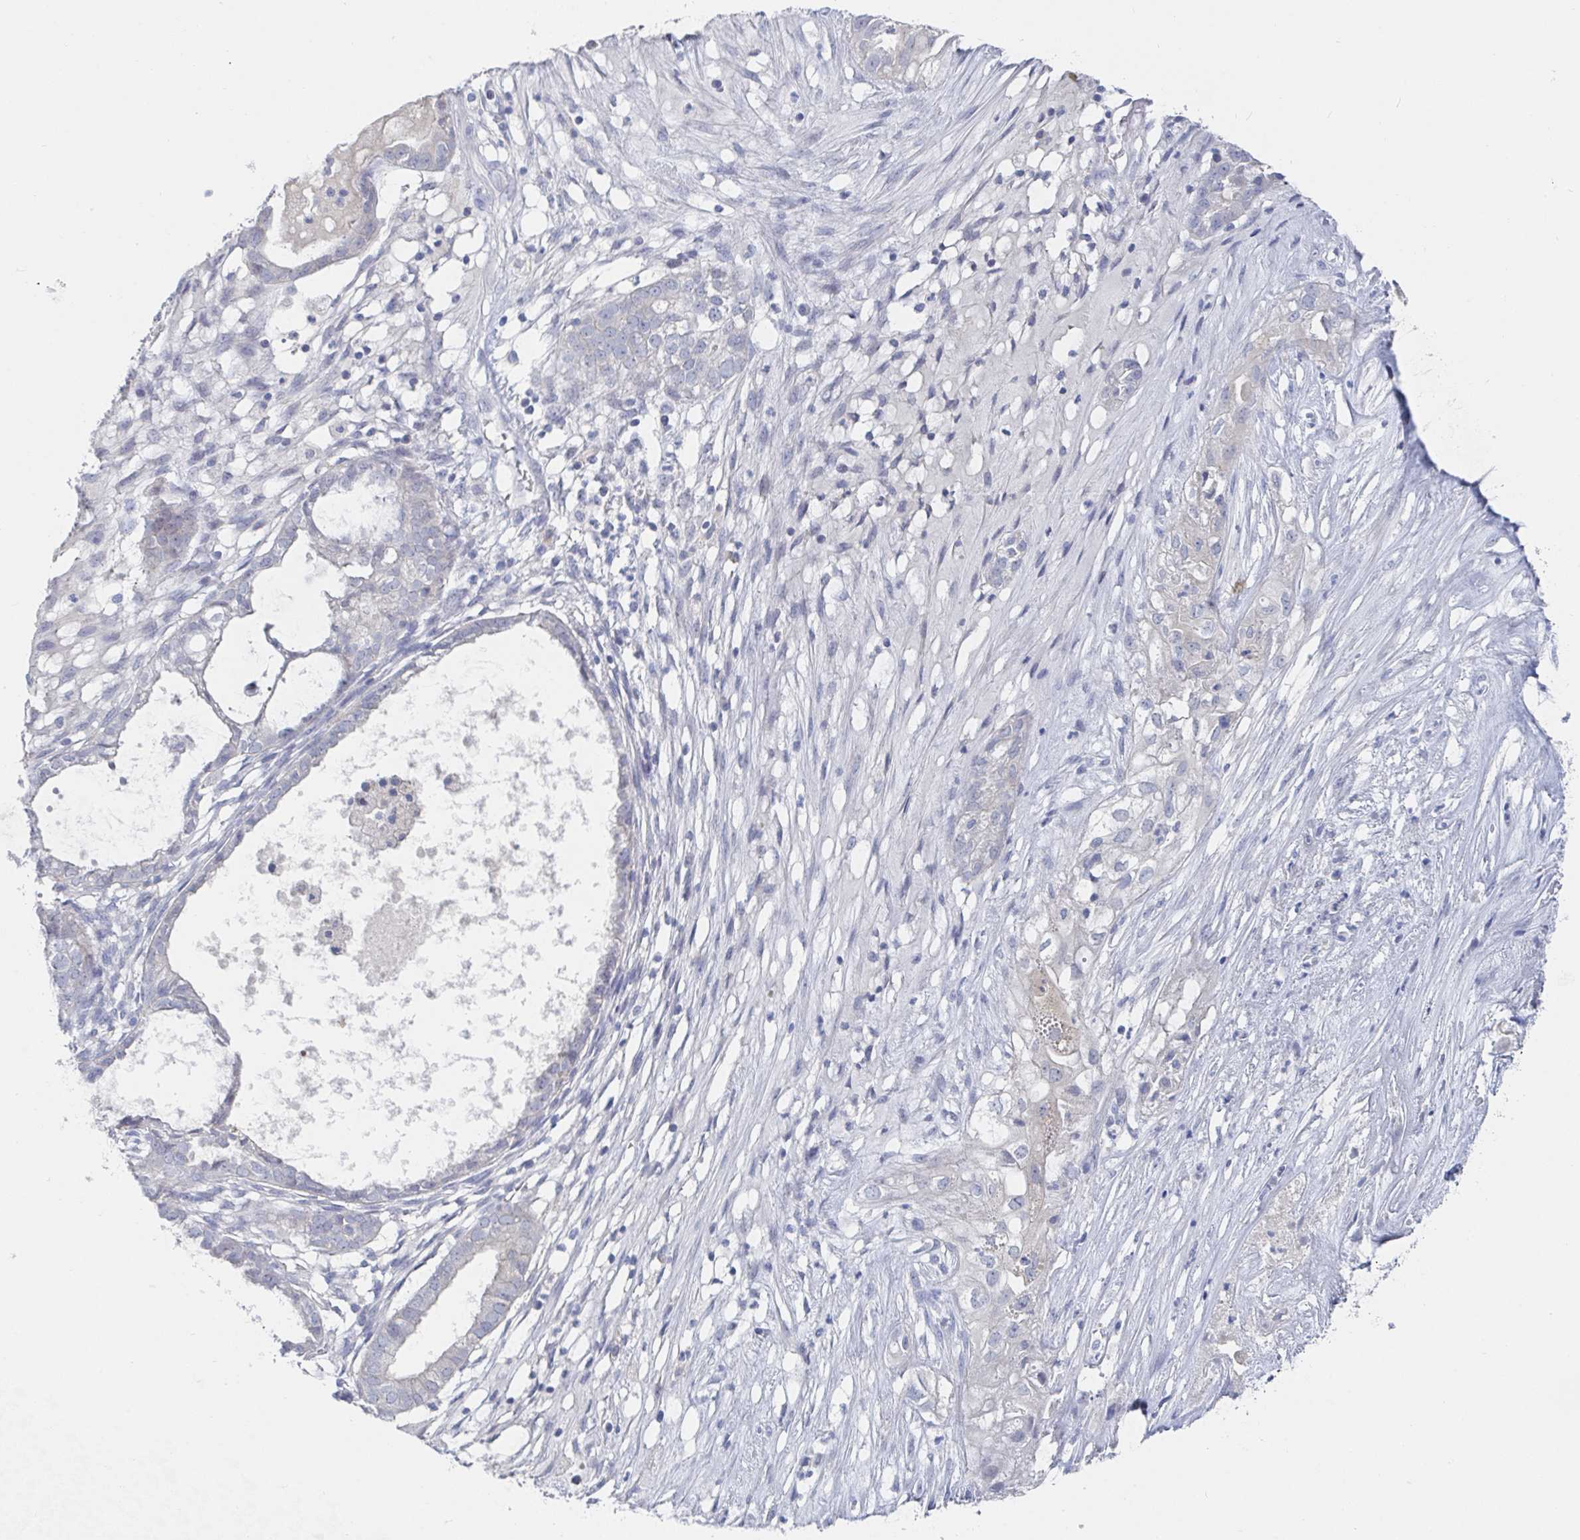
{"staining": {"intensity": "negative", "quantity": "none", "location": "none"}, "tissue": "ovarian cancer", "cell_type": "Tumor cells", "image_type": "cancer", "snomed": [{"axis": "morphology", "description": "Carcinoma, endometroid"}, {"axis": "topography", "description": "Ovary"}], "caption": "The micrograph displays no significant positivity in tumor cells of ovarian cancer (endometroid carcinoma).", "gene": "ZNF430", "patient": {"sex": "female", "age": 64}}